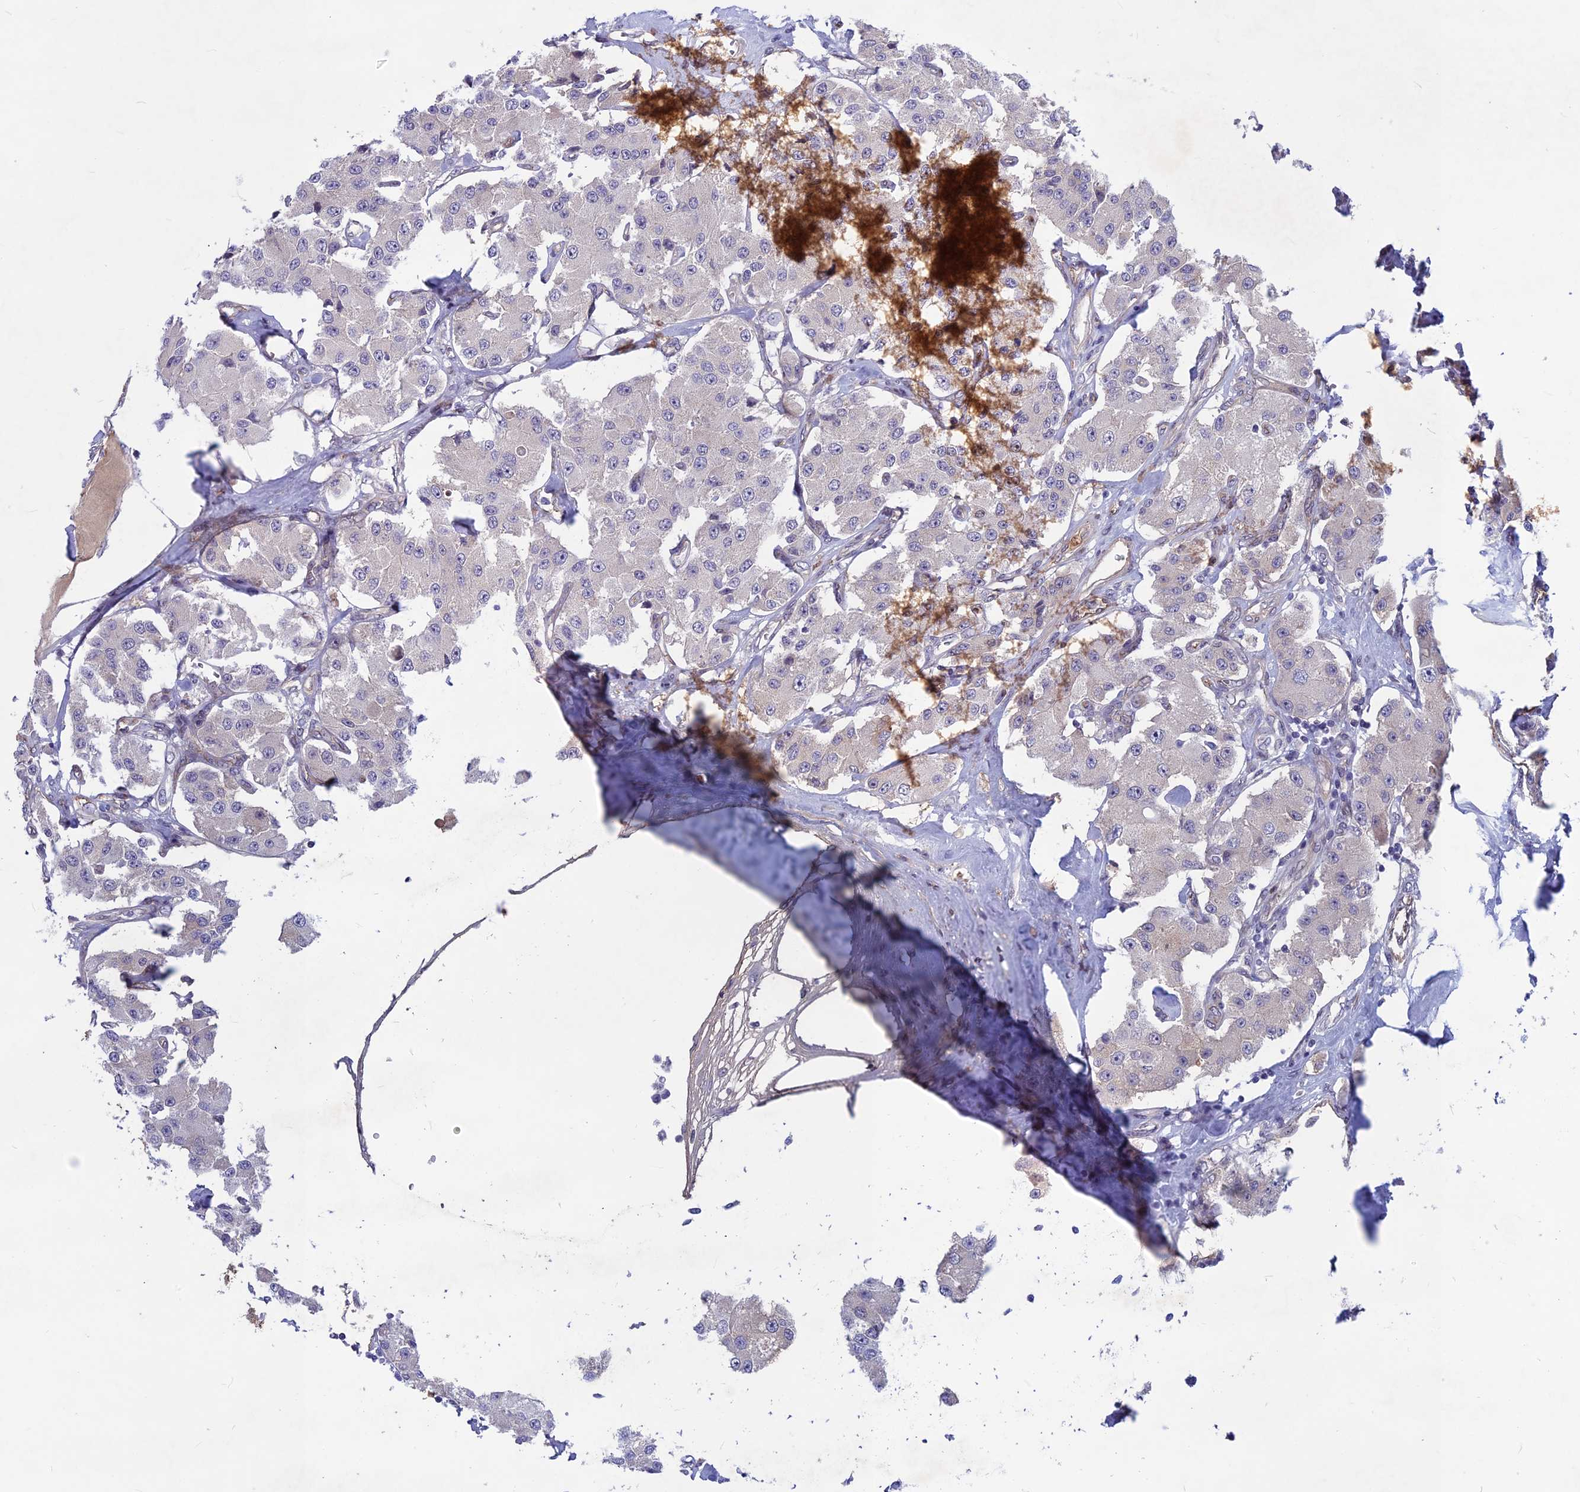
{"staining": {"intensity": "weak", "quantity": "<25%", "location": "cytoplasmic/membranous"}, "tissue": "carcinoid", "cell_type": "Tumor cells", "image_type": "cancer", "snomed": [{"axis": "morphology", "description": "Carcinoid, malignant, NOS"}, {"axis": "topography", "description": "Pancreas"}], "caption": "This histopathology image is of carcinoid (malignant) stained with immunohistochemistry (IHC) to label a protein in brown with the nuclei are counter-stained blue. There is no staining in tumor cells.", "gene": "FKBPL", "patient": {"sex": "male", "age": 41}}